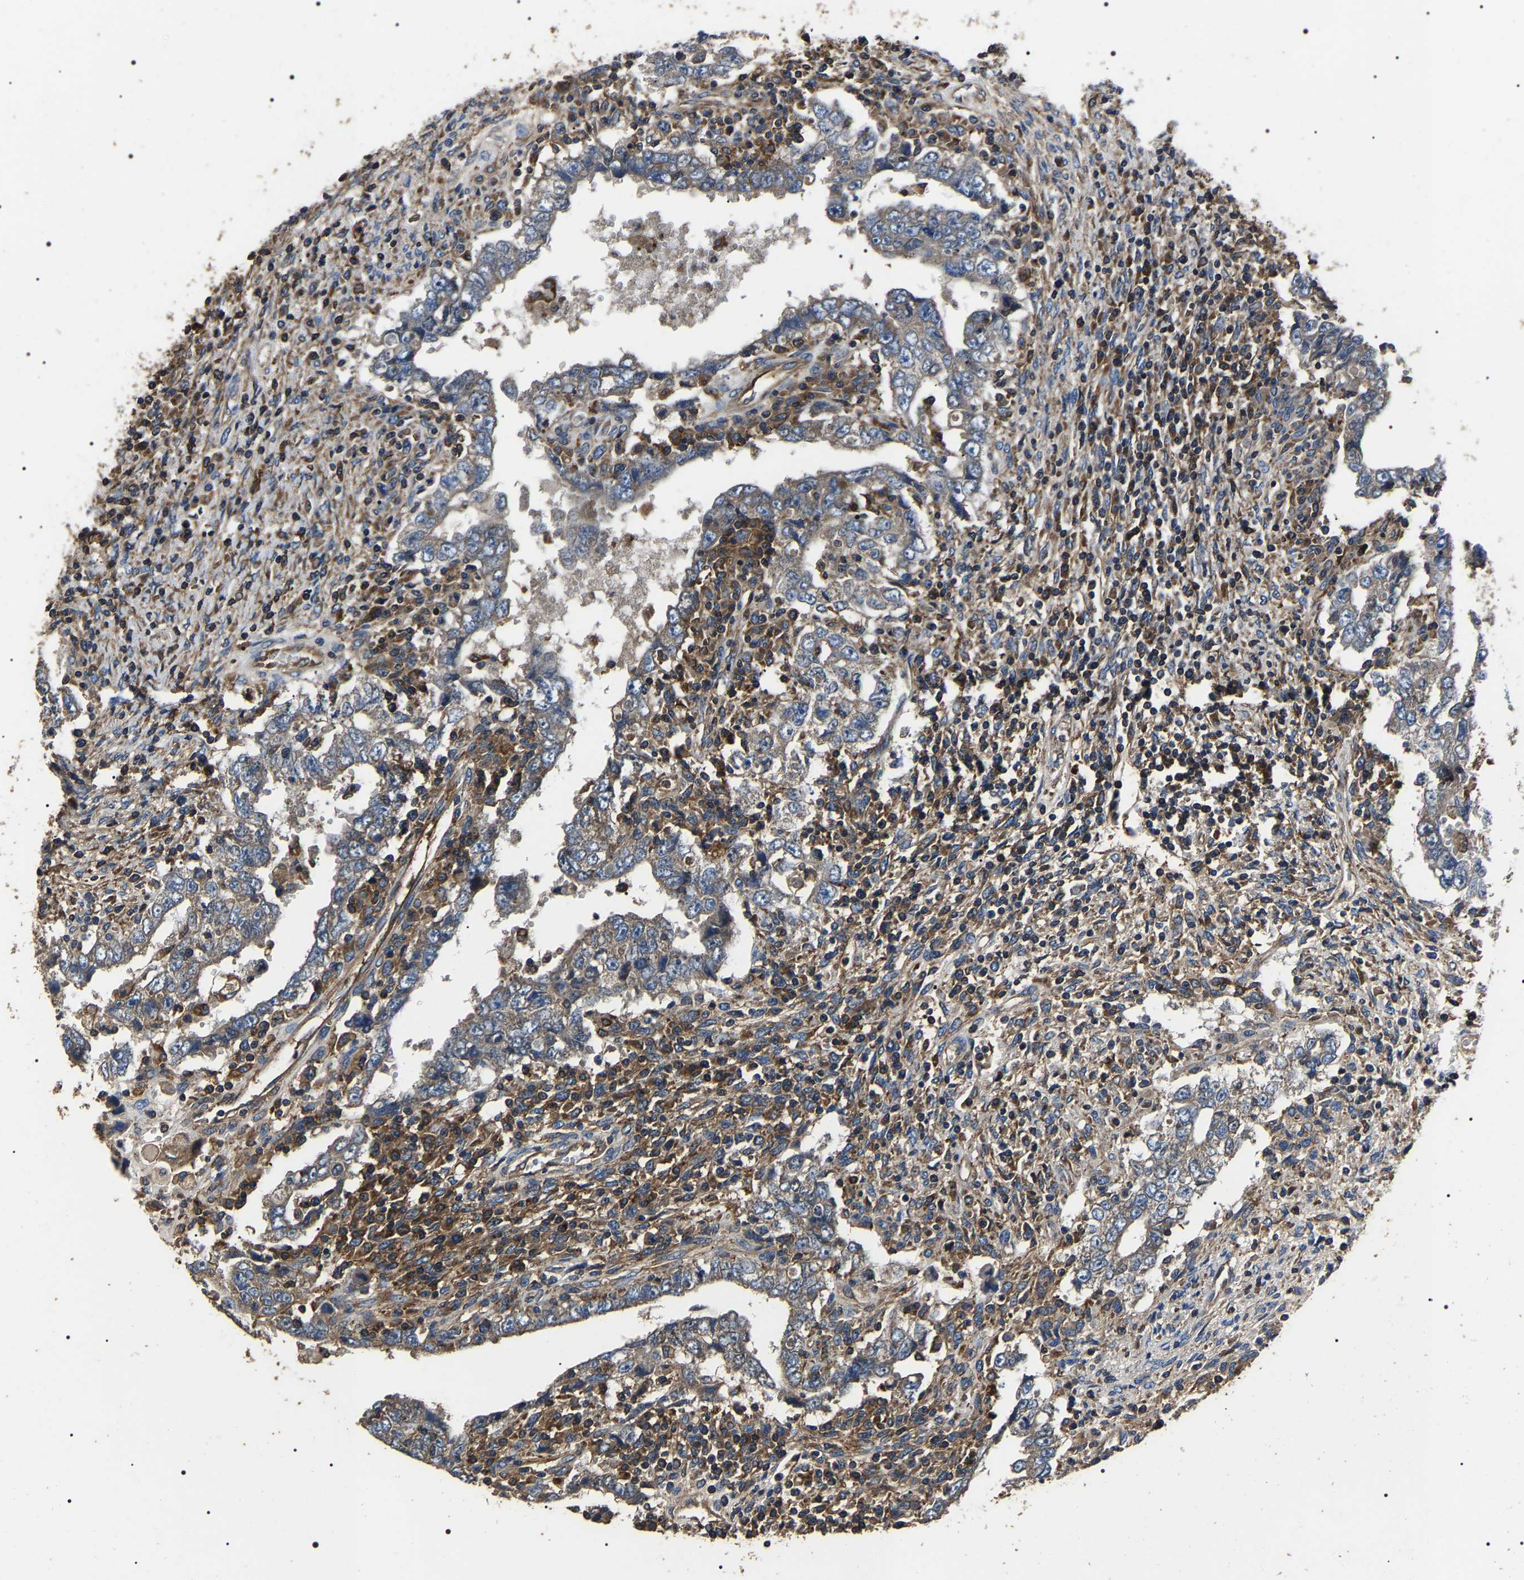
{"staining": {"intensity": "weak", "quantity": "25%-75%", "location": "cytoplasmic/membranous"}, "tissue": "testis cancer", "cell_type": "Tumor cells", "image_type": "cancer", "snomed": [{"axis": "morphology", "description": "Carcinoma, Embryonal, NOS"}, {"axis": "topography", "description": "Testis"}], "caption": "Immunohistochemistry staining of testis cancer, which shows low levels of weak cytoplasmic/membranous staining in about 25%-75% of tumor cells indicating weak cytoplasmic/membranous protein positivity. The staining was performed using DAB (brown) for protein detection and nuclei were counterstained in hematoxylin (blue).", "gene": "HSCB", "patient": {"sex": "male", "age": 26}}